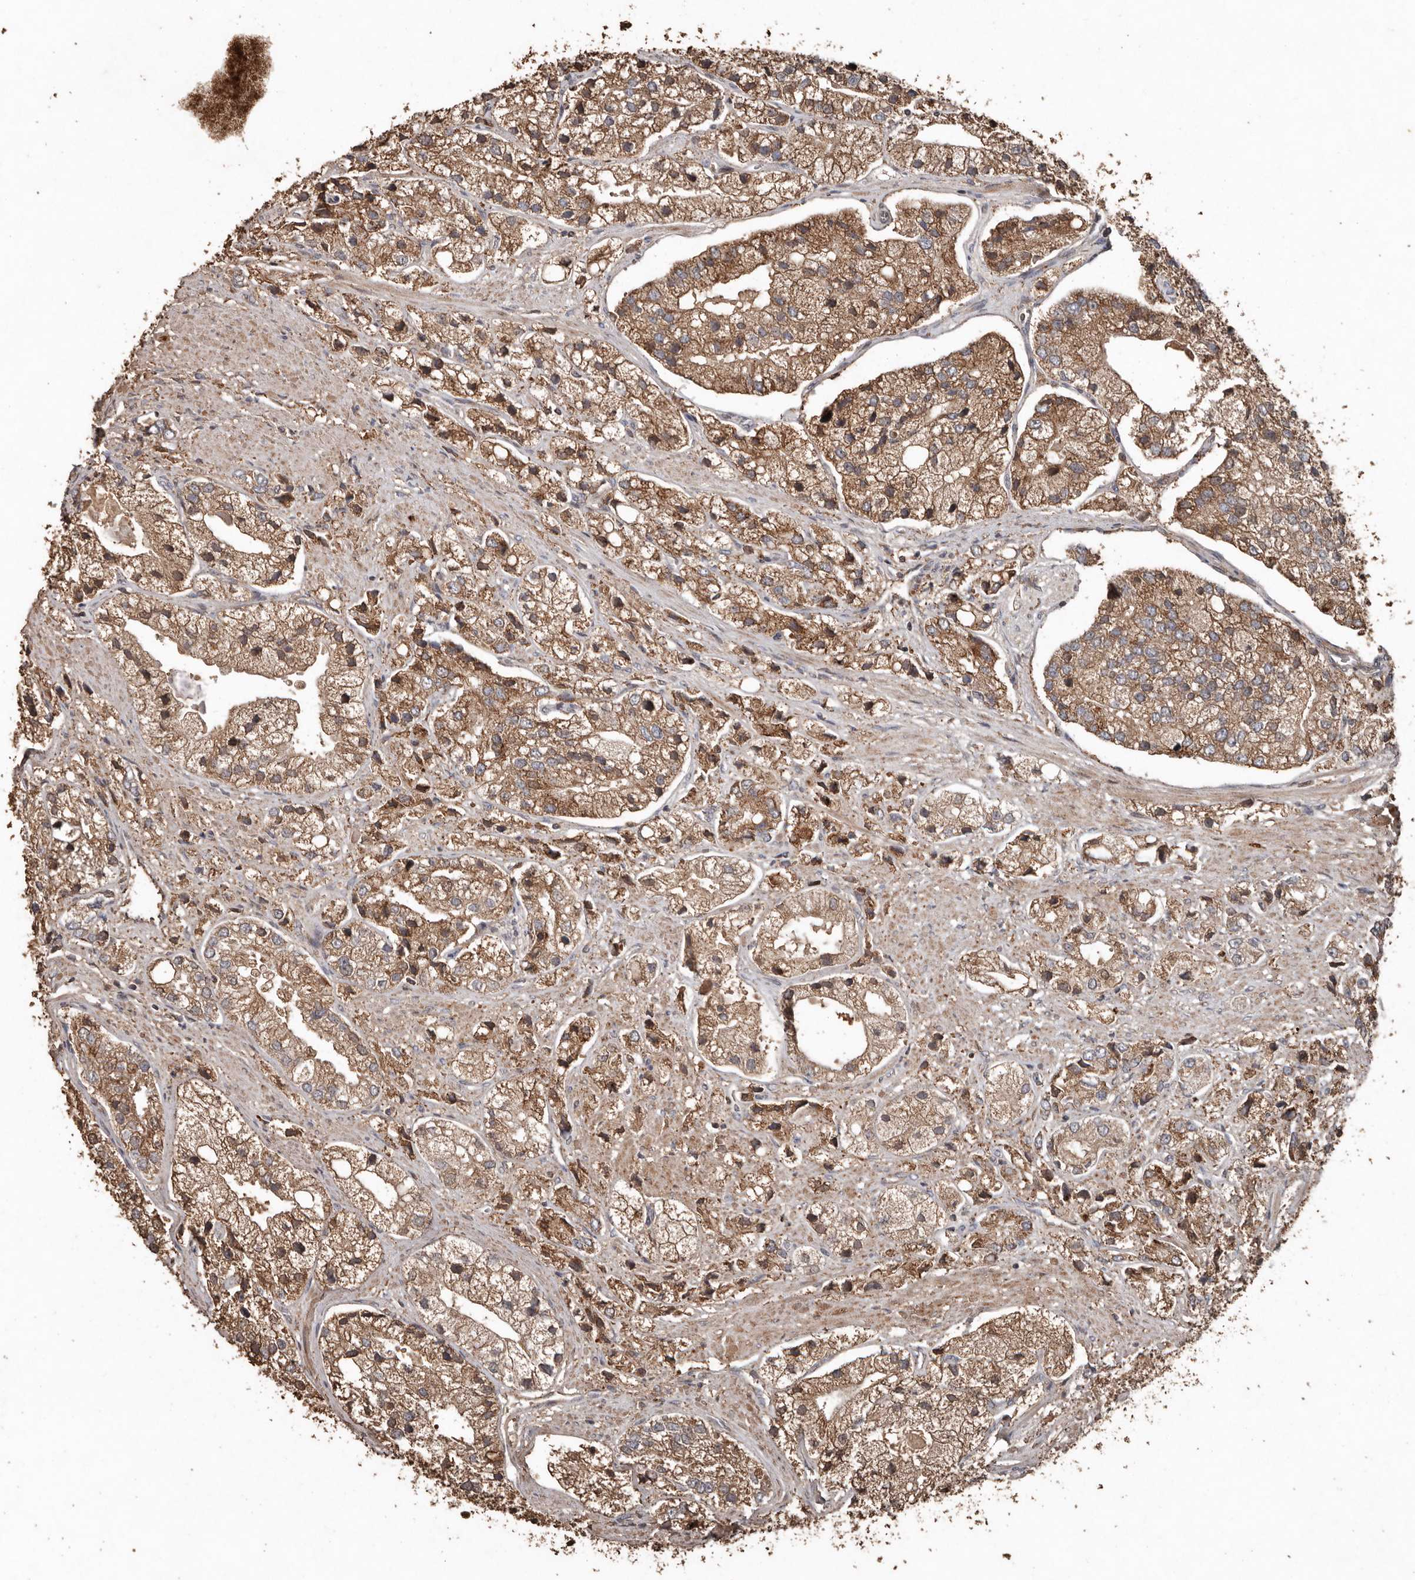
{"staining": {"intensity": "moderate", "quantity": ">75%", "location": "cytoplasmic/membranous"}, "tissue": "prostate cancer", "cell_type": "Tumor cells", "image_type": "cancer", "snomed": [{"axis": "morphology", "description": "Adenocarcinoma, High grade"}, {"axis": "topography", "description": "Prostate"}], "caption": "This photomicrograph reveals prostate cancer stained with immunohistochemistry (IHC) to label a protein in brown. The cytoplasmic/membranous of tumor cells show moderate positivity for the protein. Nuclei are counter-stained blue.", "gene": "RANBP17", "patient": {"sex": "male", "age": 50}}